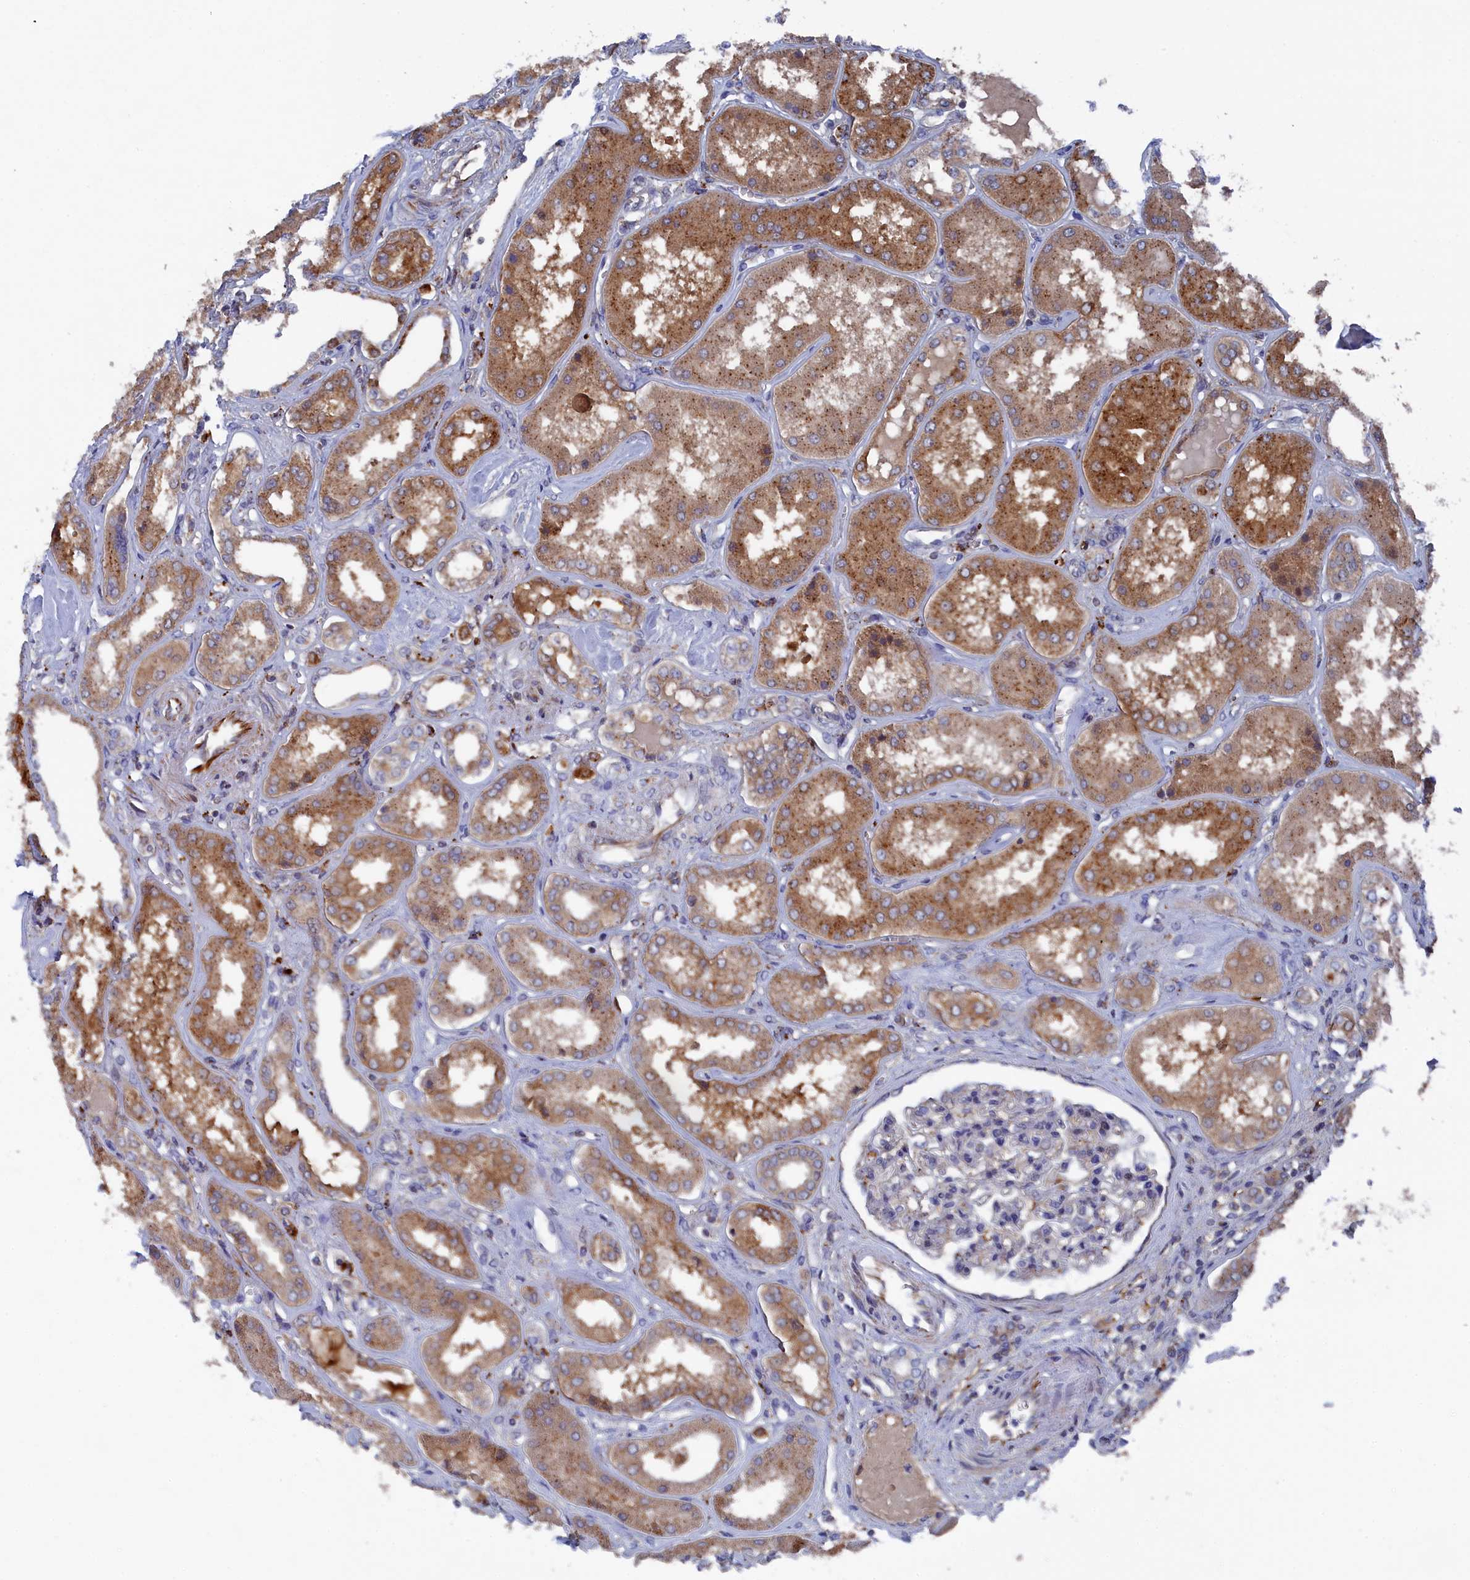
{"staining": {"intensity": "moderate", "quantity": "<25%", "location": "cytoplasmic/membranous"}, "tissue": "kidney", "cell_type": "Cells in glomeruli", "image_type": "normal", "snomed": [{"axis": "morphology", "description": "Normal tissue, NOS"}, {"axis": "topography", "description": "Kidney"}], "caption": "Immunohistochemistry micrograph of normal human kidney stained for a protein (brown), which demonstrates low levels of moderate cytoplasmic/membranous staining in about <25% of cells in glomeruli.", "gene": "SMG9", "patient": {"sex": "female", "age": 56}}